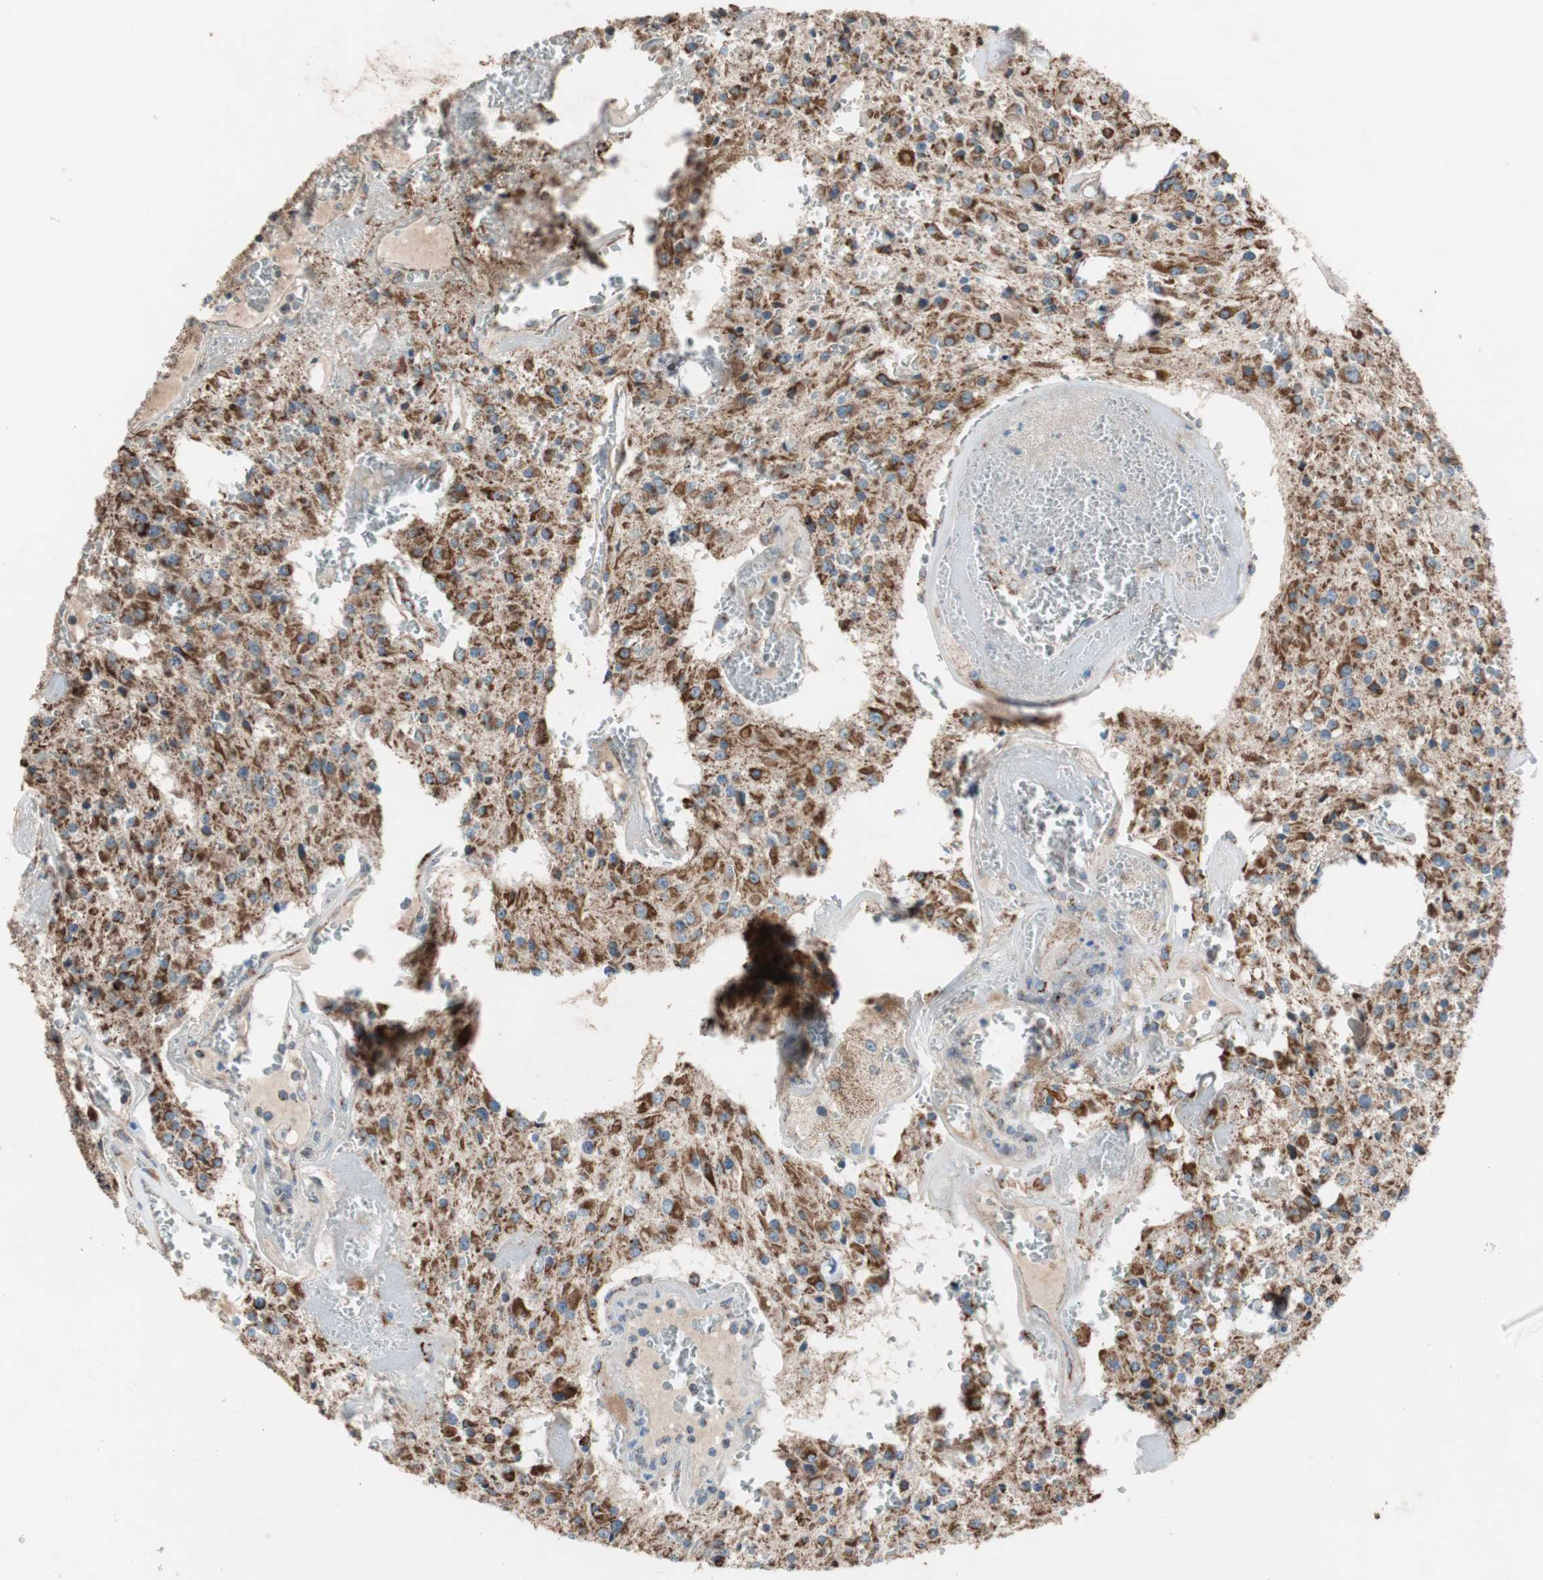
{"staining": {"intensity": "strong", "quantity": ">75%", "location": "cytoplasmic/membranous"}, "tissue": "glioma", "cell_type": "Tumor cells", "image_type": "cancer", "snomed": [{"axis": "morphology", "description": "Glioma, malignant, Low grade"}, {"axis": "topography", "description": "Brain"}], "caption": "This image reveals immunohistochemistry (IHC) staining of glioma, with high strong cytoplasmic/membranous positivity in approximately >75% of tumor cells.", "gene": "PCSK4", "patient": {"sex": "male", "age": 58}}